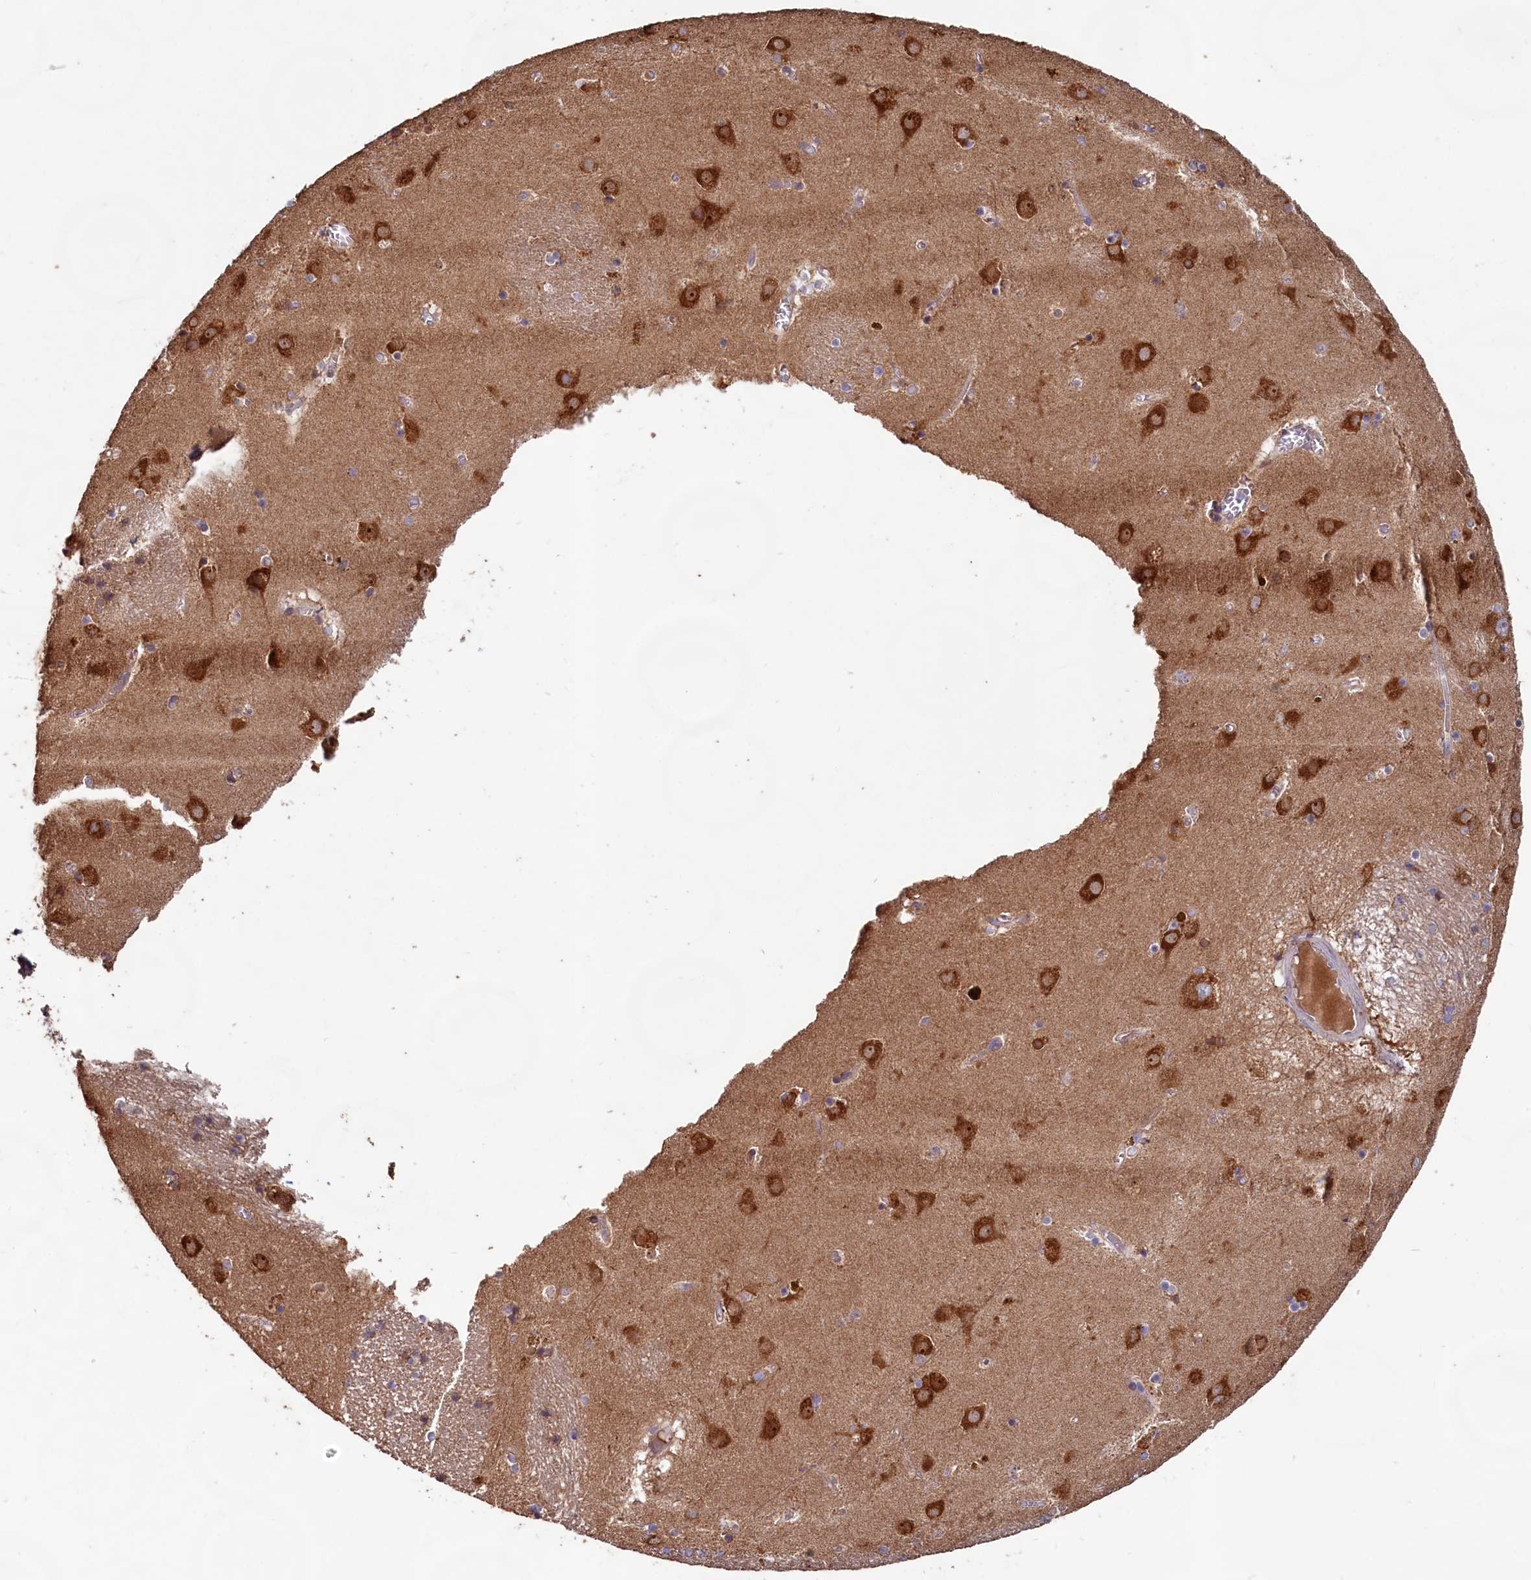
{"staining": {"intensity": "weak", "quantity": "<25%", "location": "cytoplasmic/membranous"}, "tissue": "caudate", "cell_type": "Glial cells", "image_type": "normal", "snomed": [{"axis": "morphology", "description": "Normal tissue, NOS"}, {"axis": "topography", "description": "Lateral ventricle wall"}], "caption": "There is no significant positivity in glial cells of caudate. (Stains: DAB immunohistochemistry (IHC) with hematoxylin counter stain, Microscopy: brightfield microscopy at high magnification).", "gene": "FUNDC1", "patient": {"sex": "male", "age": 70}}